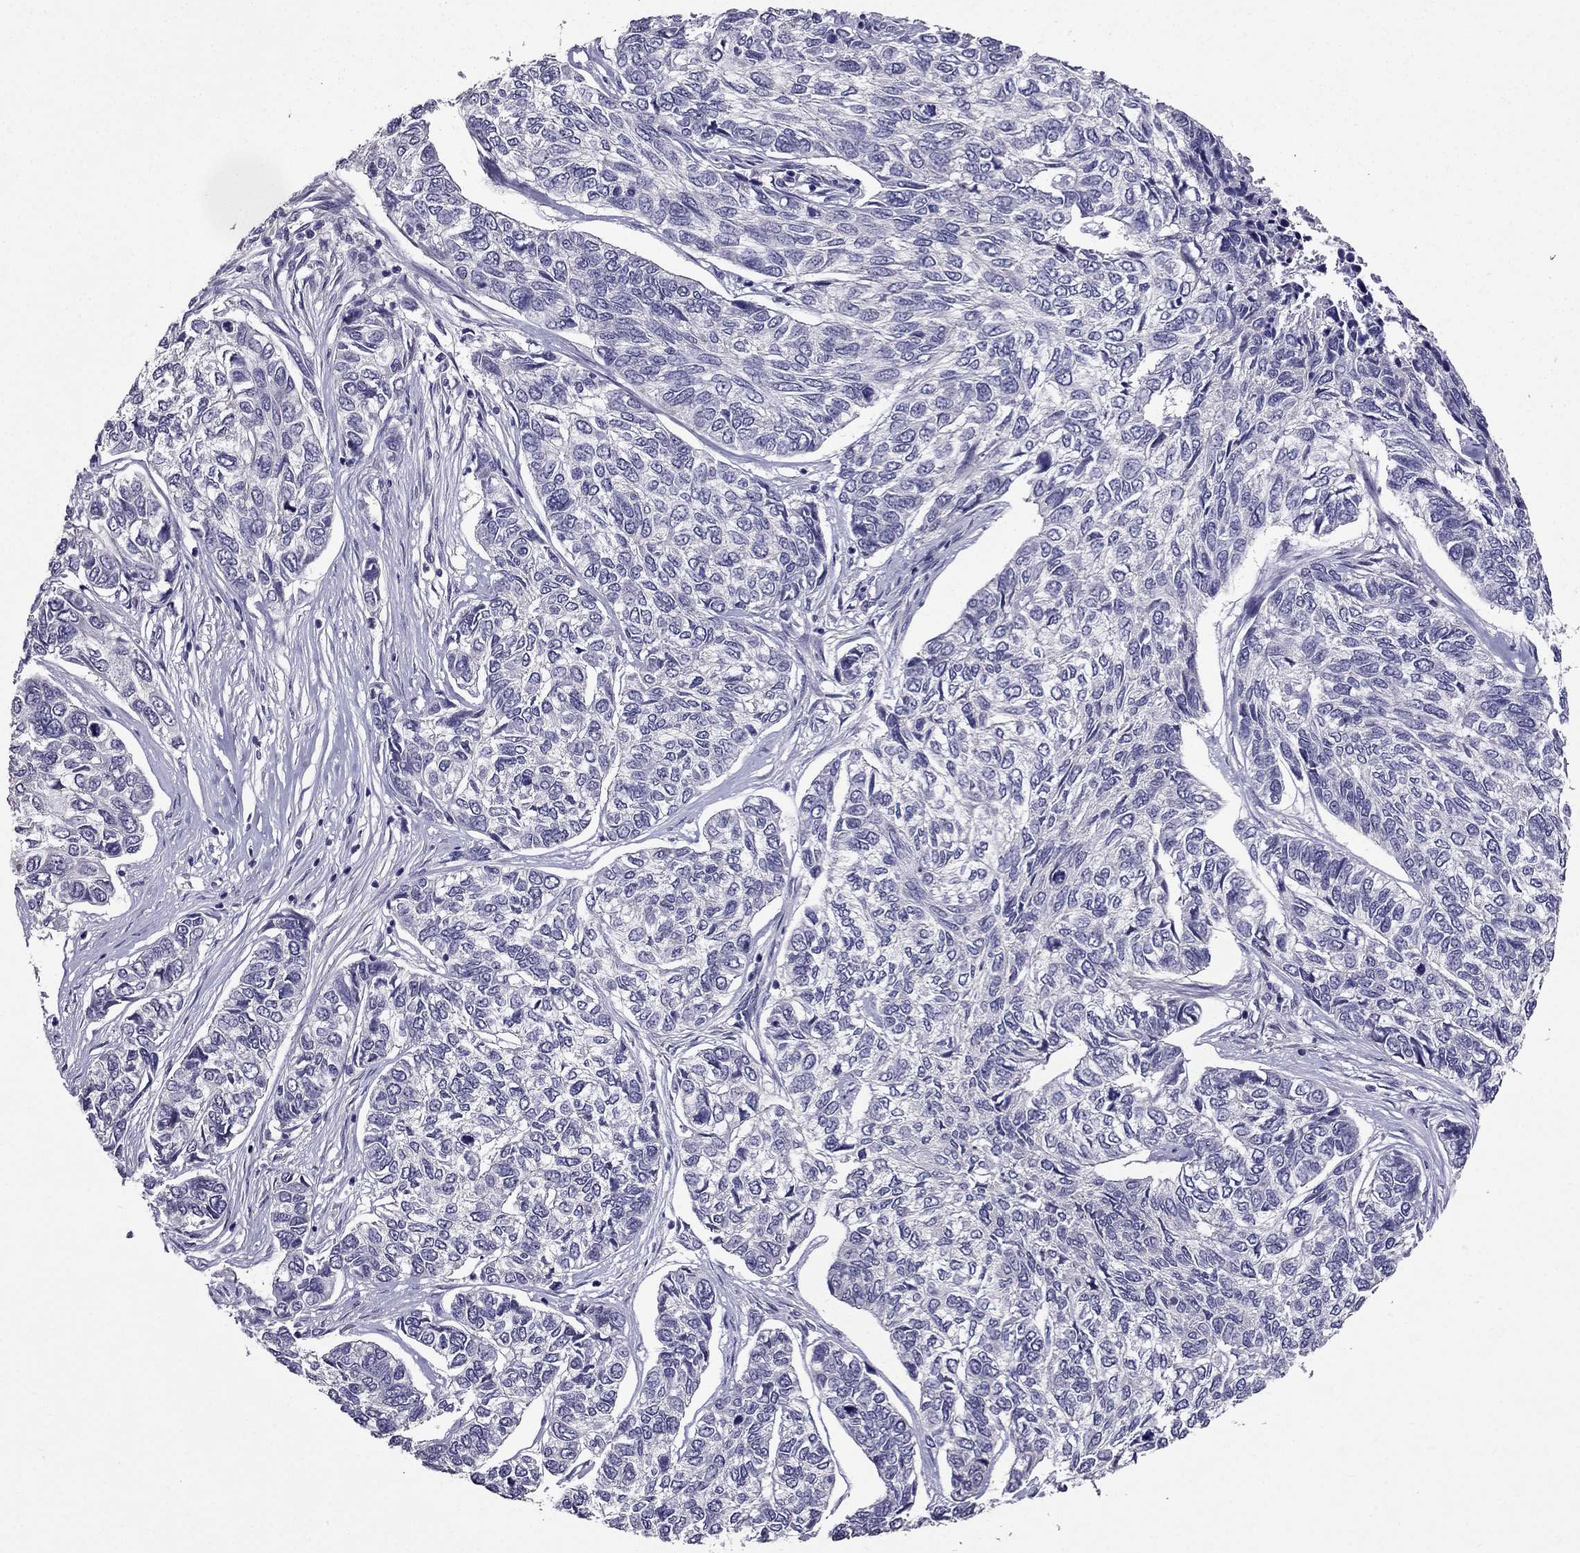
{"staining": {"intensity": "negative", "quantity": "none", "location": "none"}, "tissue": "skin cancer", "cell_type": "Tumor cells", "image_type": "cancer", "snomed": [{"axis": "morphology", "description": "Basal cell carcinoma"}, {"axis": "topography", "description": "Skin"}], "caption": "Human skin cancer (basal cell carcinoma) stained for a protein using immunohistochemistry demonstrates no expression in tumor cells.", "gene": "DUSP15", "patient": {"sex": "female", "age": 65}}